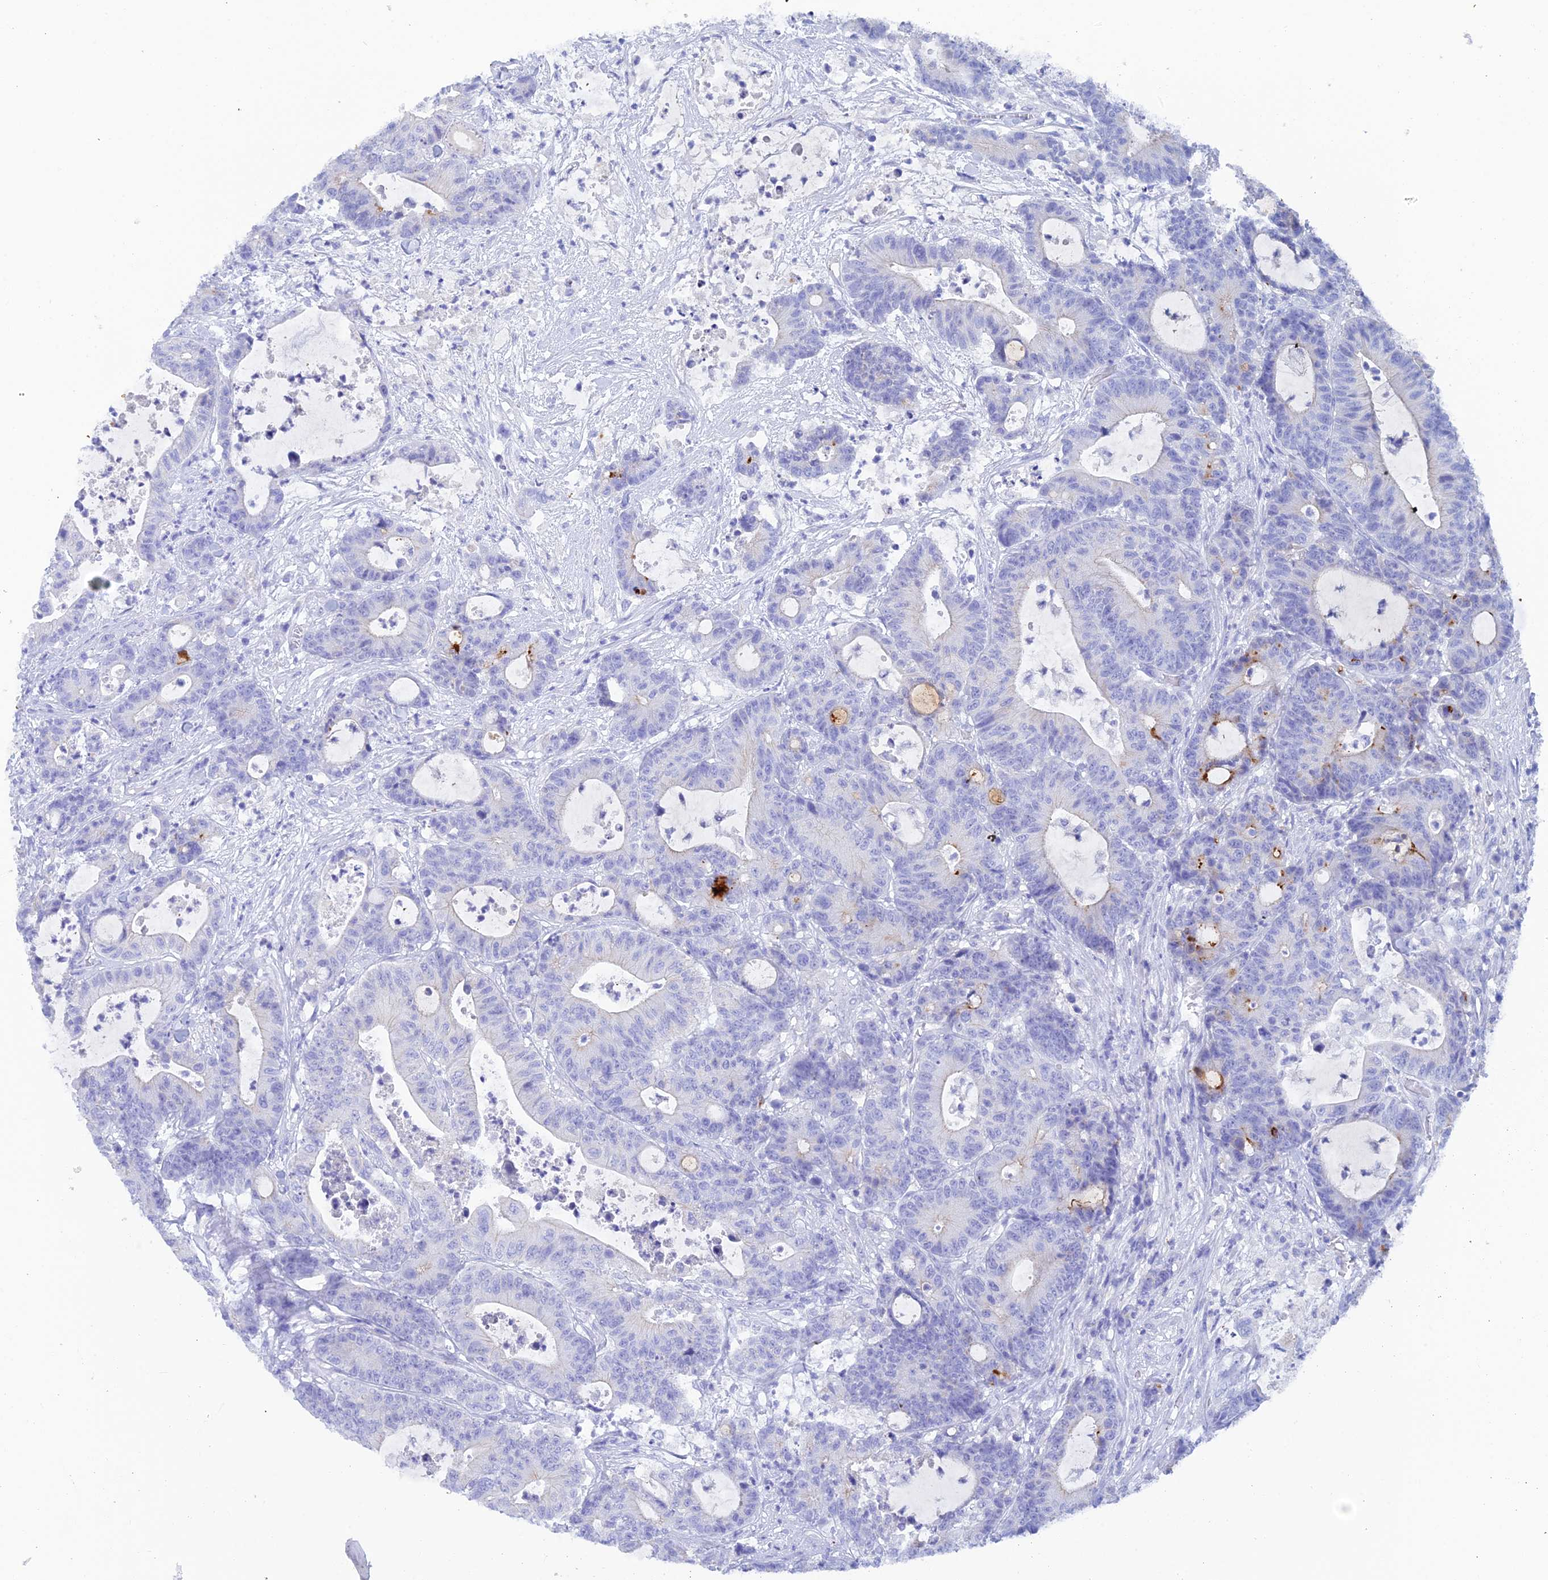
{"staining": {"intensity": "strong", "quantity": "<25%", "location": "cytoplasmic/membranous"}, "tissue": "colorectal cancer", "cell_type": "Tumor cells", "image_type": "cancer", "snomed": [{"axis": "morphology", "description": "Adenocarcinoma, NOS"}, {"axis": "topography", "description": "Colon"}], "caption": "Human colorectal adenocarcinoma stained for a protein (brown) displays strong cytoplasmic/membranous positive expression in approximately <25% of tumor cells.", "gene": "REG1A", "patient": {"sex": "female", "age": 84}}